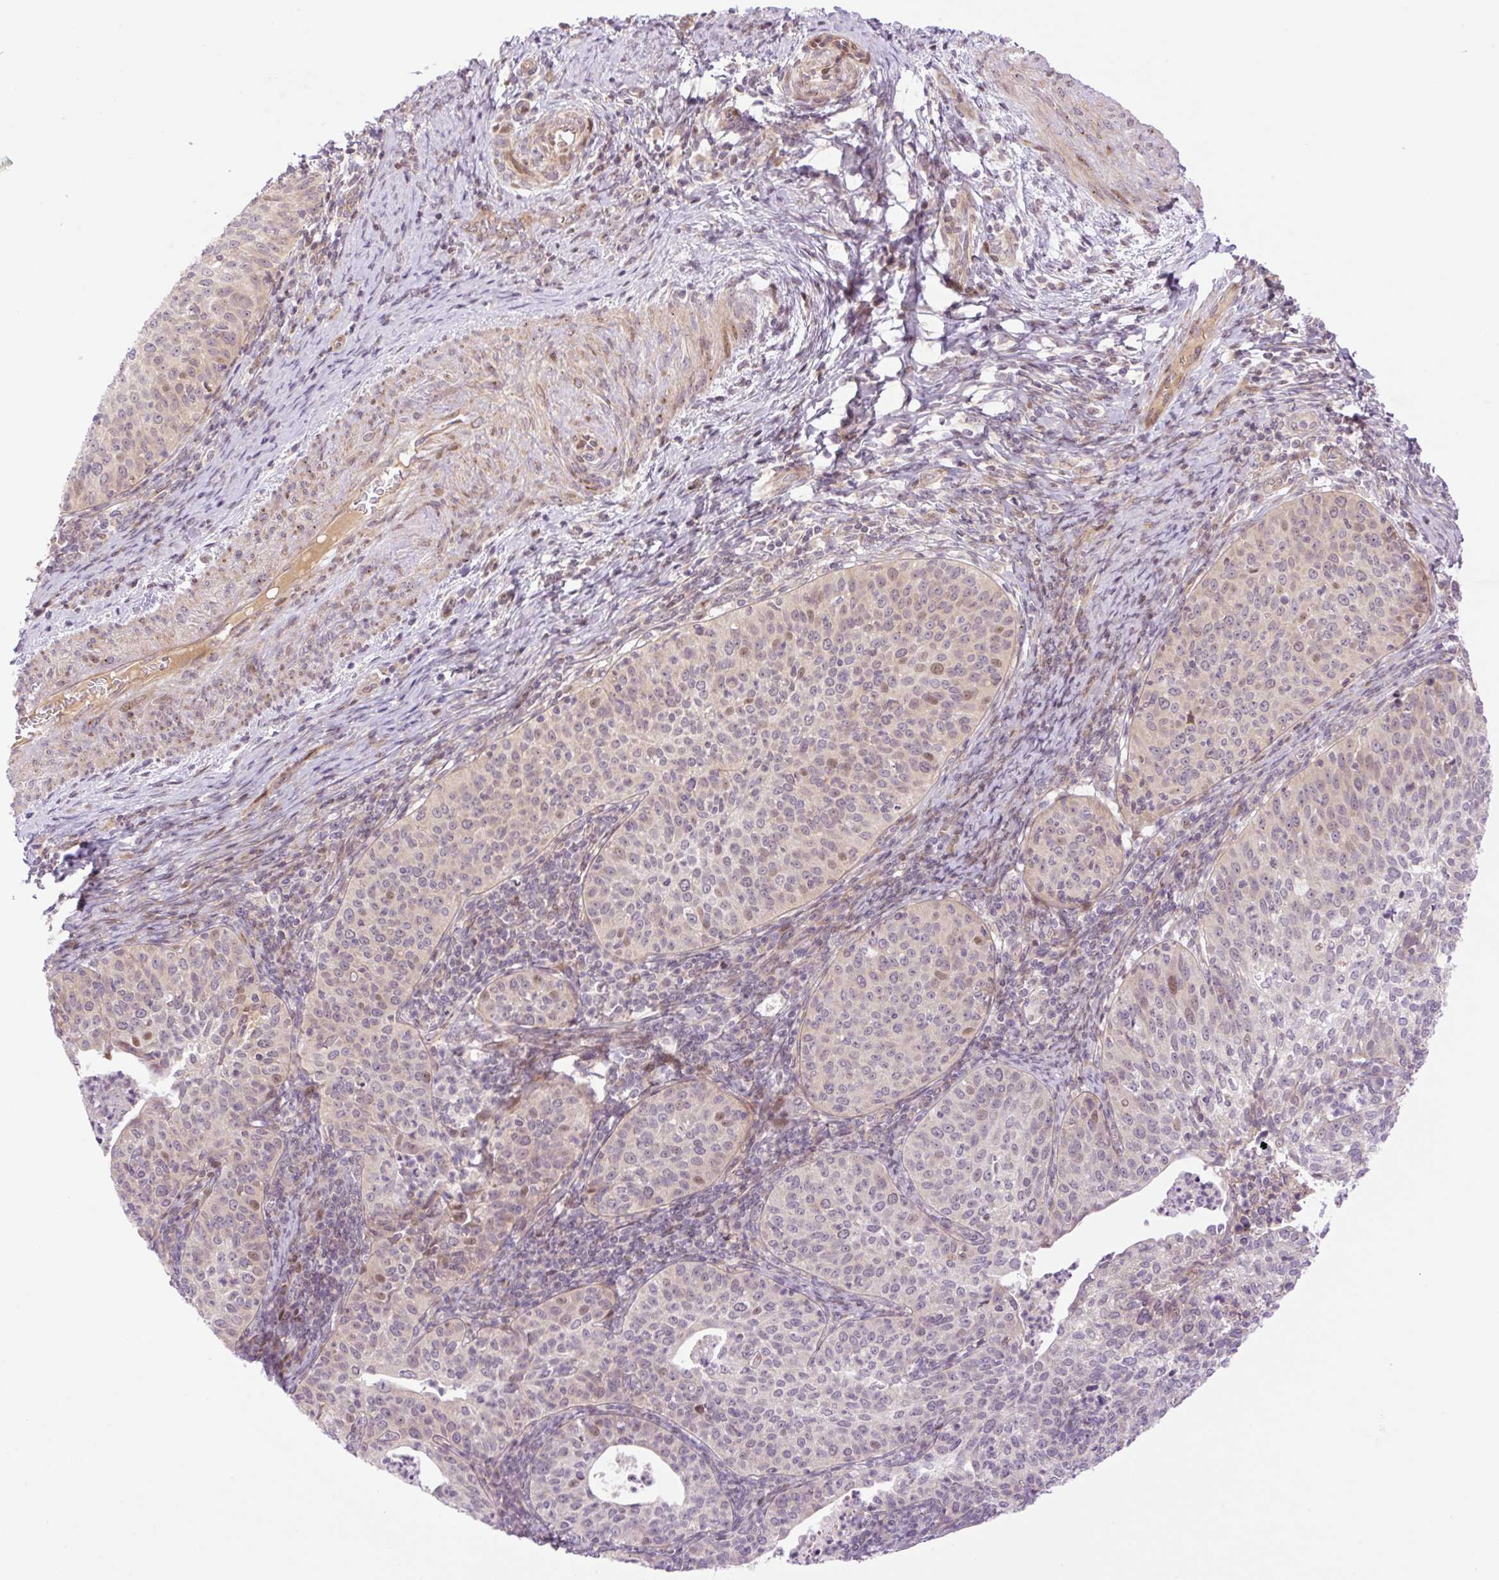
{"staining": {"intensity": "moderate", "quantity": "<25%", "location": "nuclear"}, "tissue": "cervical cancer", "cell_type": "Tumor cells", "image_type": "cancer", "snomed": [{"axis": "morphology", "description": "Squamous cell carcinoma, NOS"}, {"axis": "topography", "description": "Cervix"}], "caption": "Cervical squamous cell carcinoma stained with DAB (3,3'-diaminobenzidine) IHC shows low levels of moderate nuclear expression in approximately <25% of tumor cells.", "gene": "ZNF394", "patient": {"sex": "female", "age": 30}}